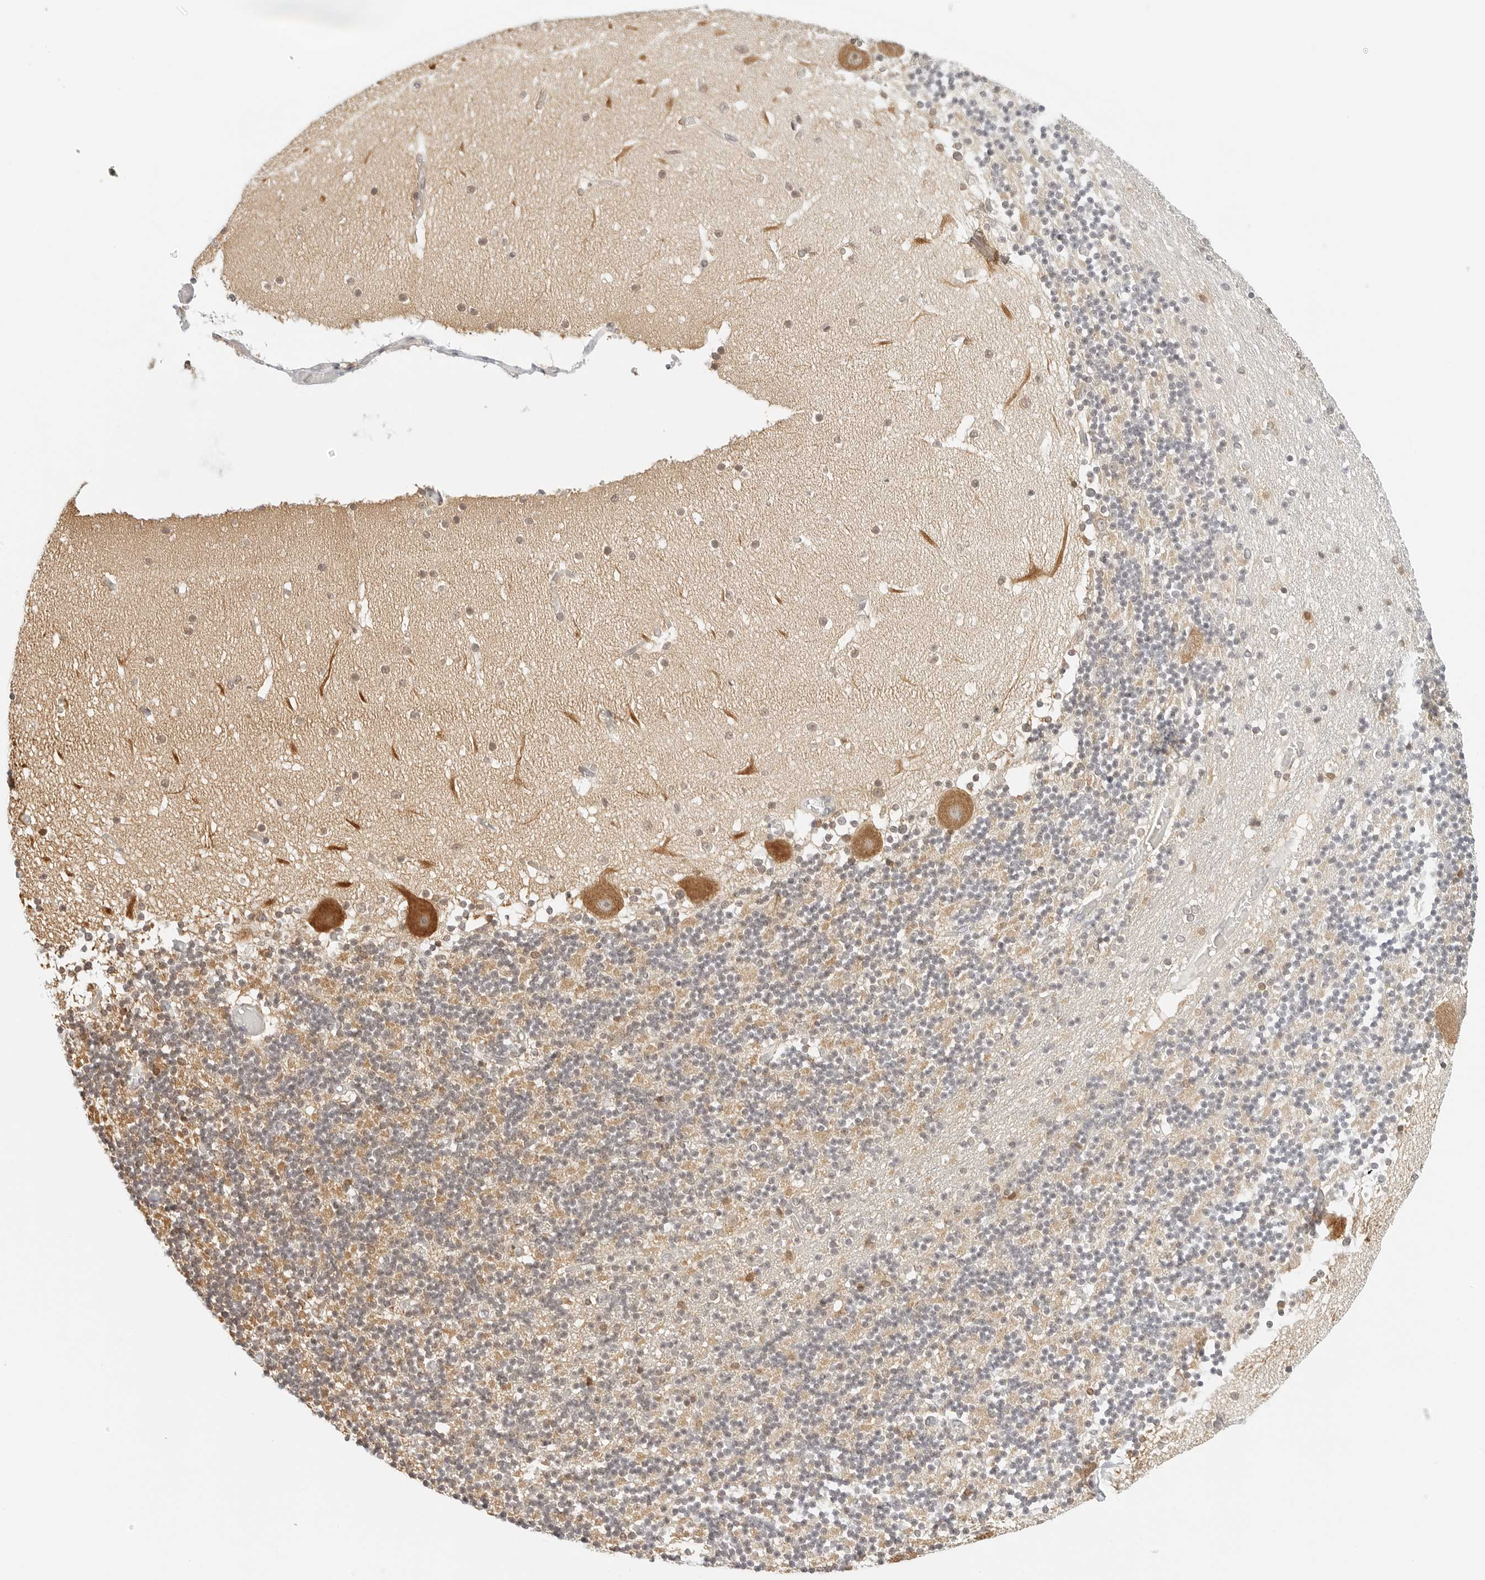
{"staining": {"intensity": "moderate", "quantity": "25%-75%", "location": "cytoplasmic/membranous"}, "tissue": "cerebellum", "cell_type": "Cells in granular layer", "image_type": "normal", "snomed": [{"axis": "morphology", "description": "Normal tissue, NOS"}, {"axis": "topography", "description": "Cerebellum"}], "caption": "DAB (3,3'-diaminobenzidine) immunohistochemical staining of normal human cerebellum shows moderate cytoplasmic/membranous protein positivity in about 25%-75% of cells in granular layer.", "gene": "ATL1", "patient": {"sex": "female", "age": 28}}